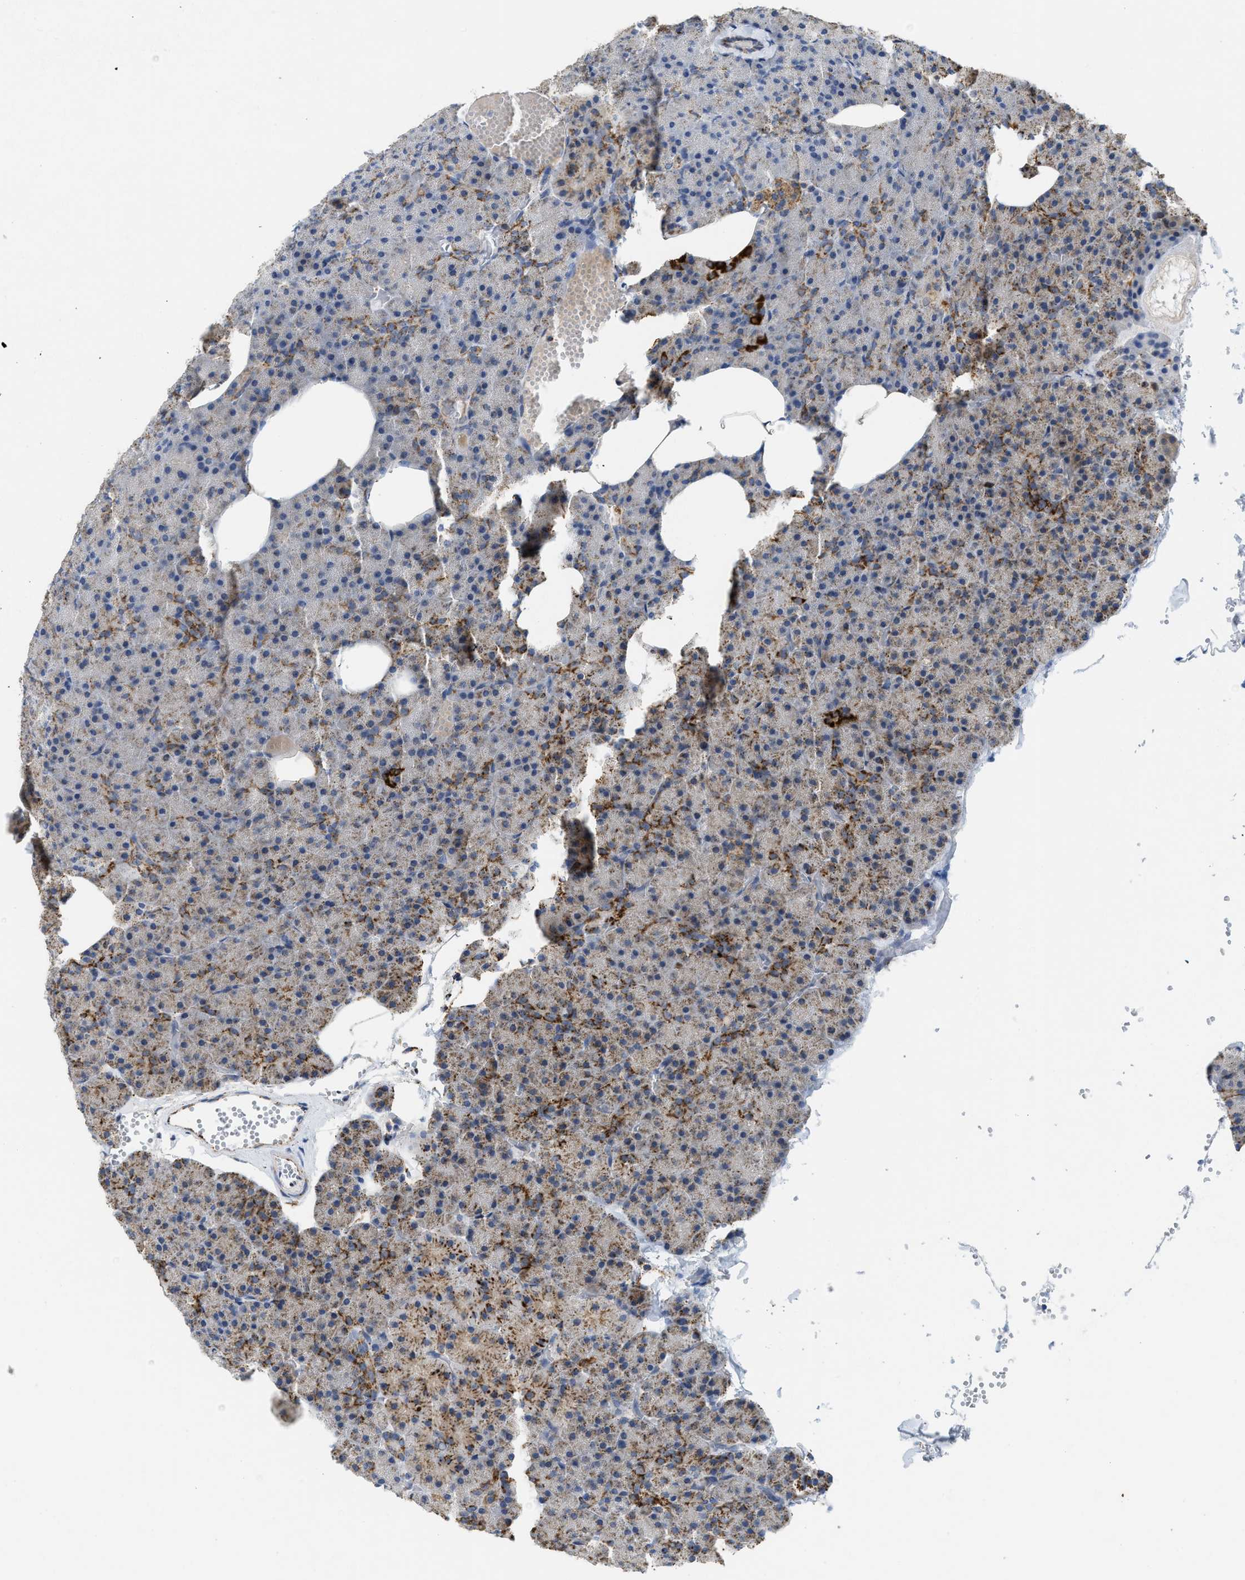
{"staining": {"intensity": "weak", "quantity": "25%-75%", "location": "cytoplasmic/membranous"}, "tissue": "pancreas", "cell_type": "Exocrine glandular cells", "image_type": "normal", "snomed": [{"axis": "morphology", "description": "Normal tissue, NOS"}, {"axis": "morphology", "description": "Carcinoid, malignant, NOS"}, {"axis": "topography", "description": "Pancreas"}], "caption": "A low amount of weak cytoplasmic/membranous positivity is seen in about 25%-75% of exocrine glandular cells in normal pancreas. The protein of interest is stained brown, and the nuclei are stained in blue (DAB IHC with brightfield microscopy, high magnification).", "gene": "GATD3", "patient": {"sex": "female", "age": 35}}